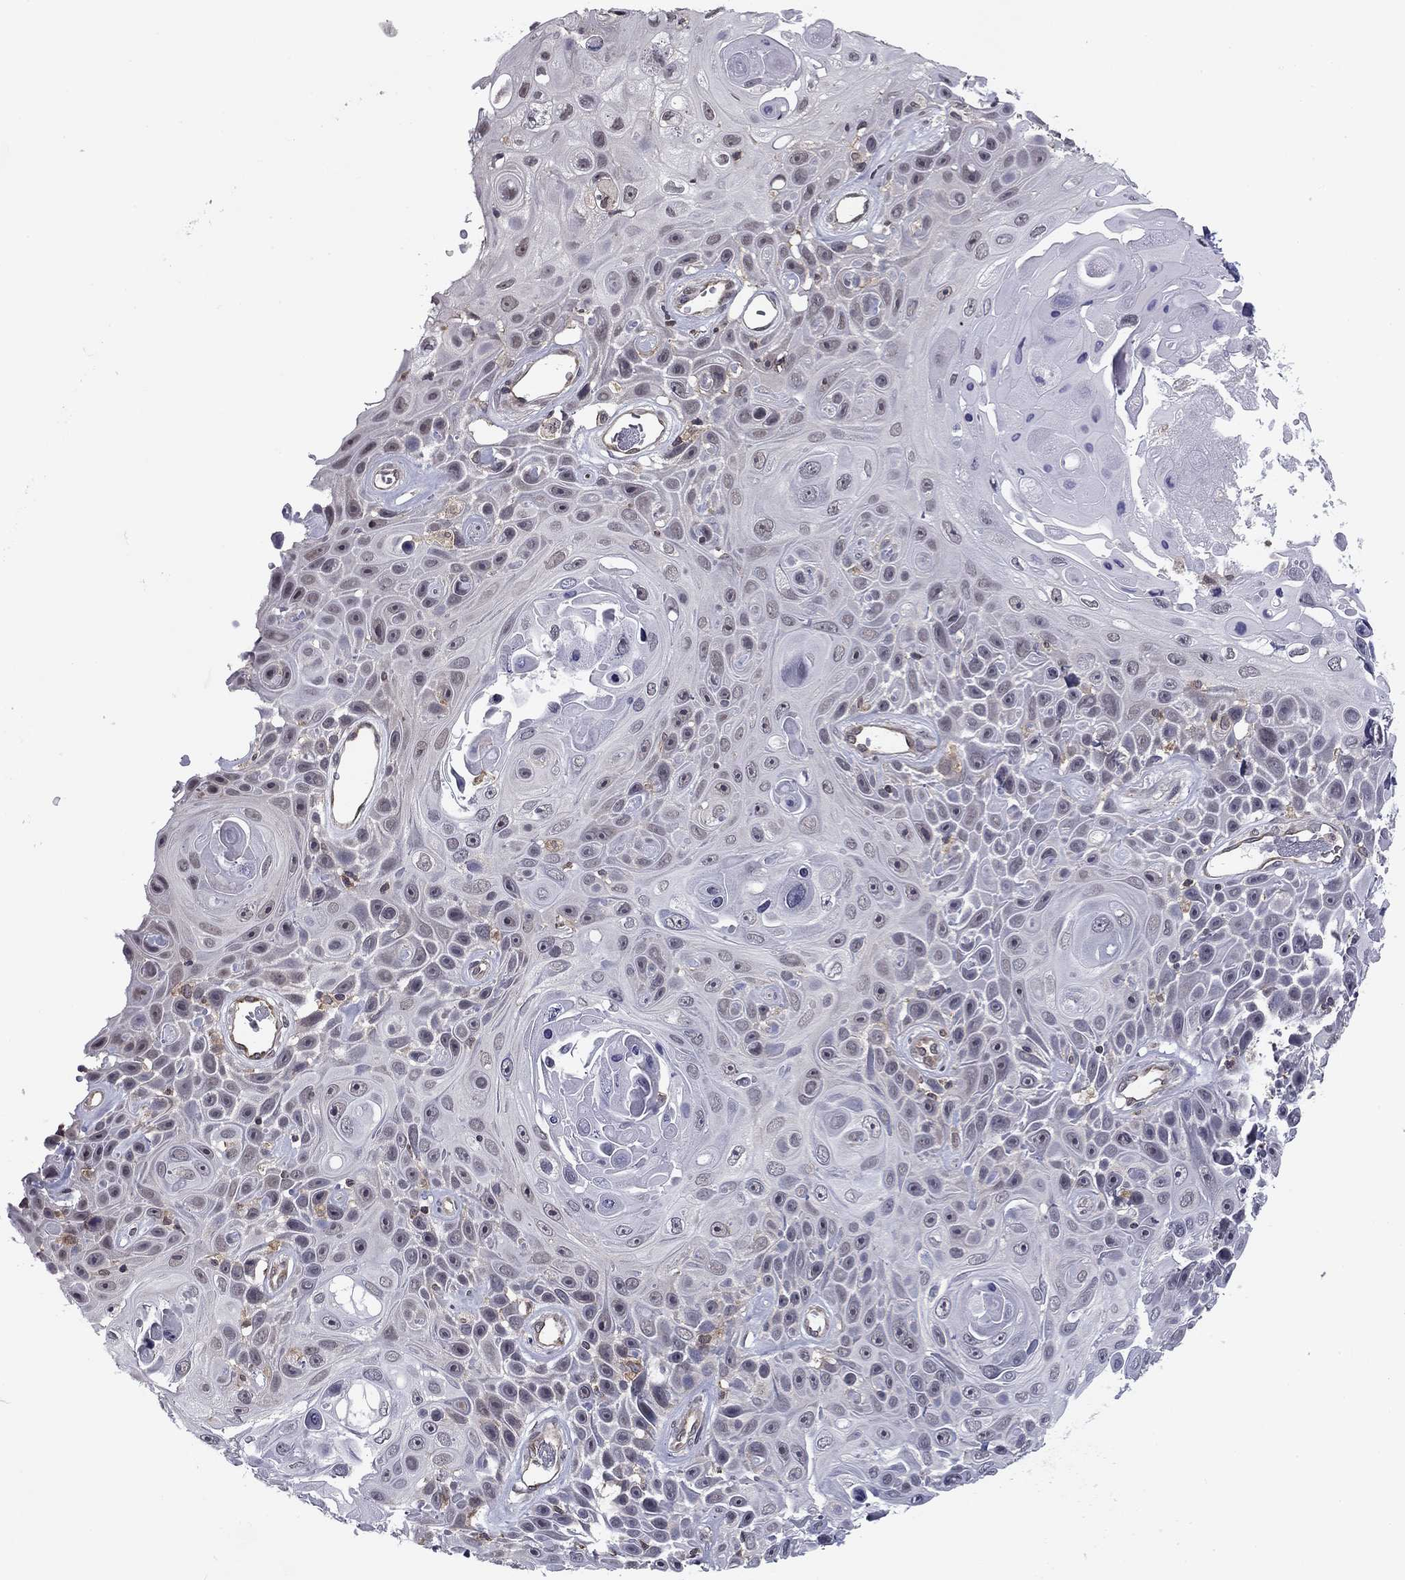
{"staining": {"intensity": "negative", "quantity": "none", "location": "none"}, "tissue": "skin cancer", "cell_type": "Tumor cells", "image_type": "cancer", "snomed": [{"axis": "morphology", "description": "Squamous cell carcinoma, NOS"}, {"axis": "topography", "description": "Skin"}], "caption": "Tumor cells are negative for brown protein staining in squamous cell carcinoma (skin). (Brightfield microscopy of DAB immunohistochemistry (IHC) at high magnification).", "gene": "PLCB2", "patient": {"sex": "male", "age": 82}}